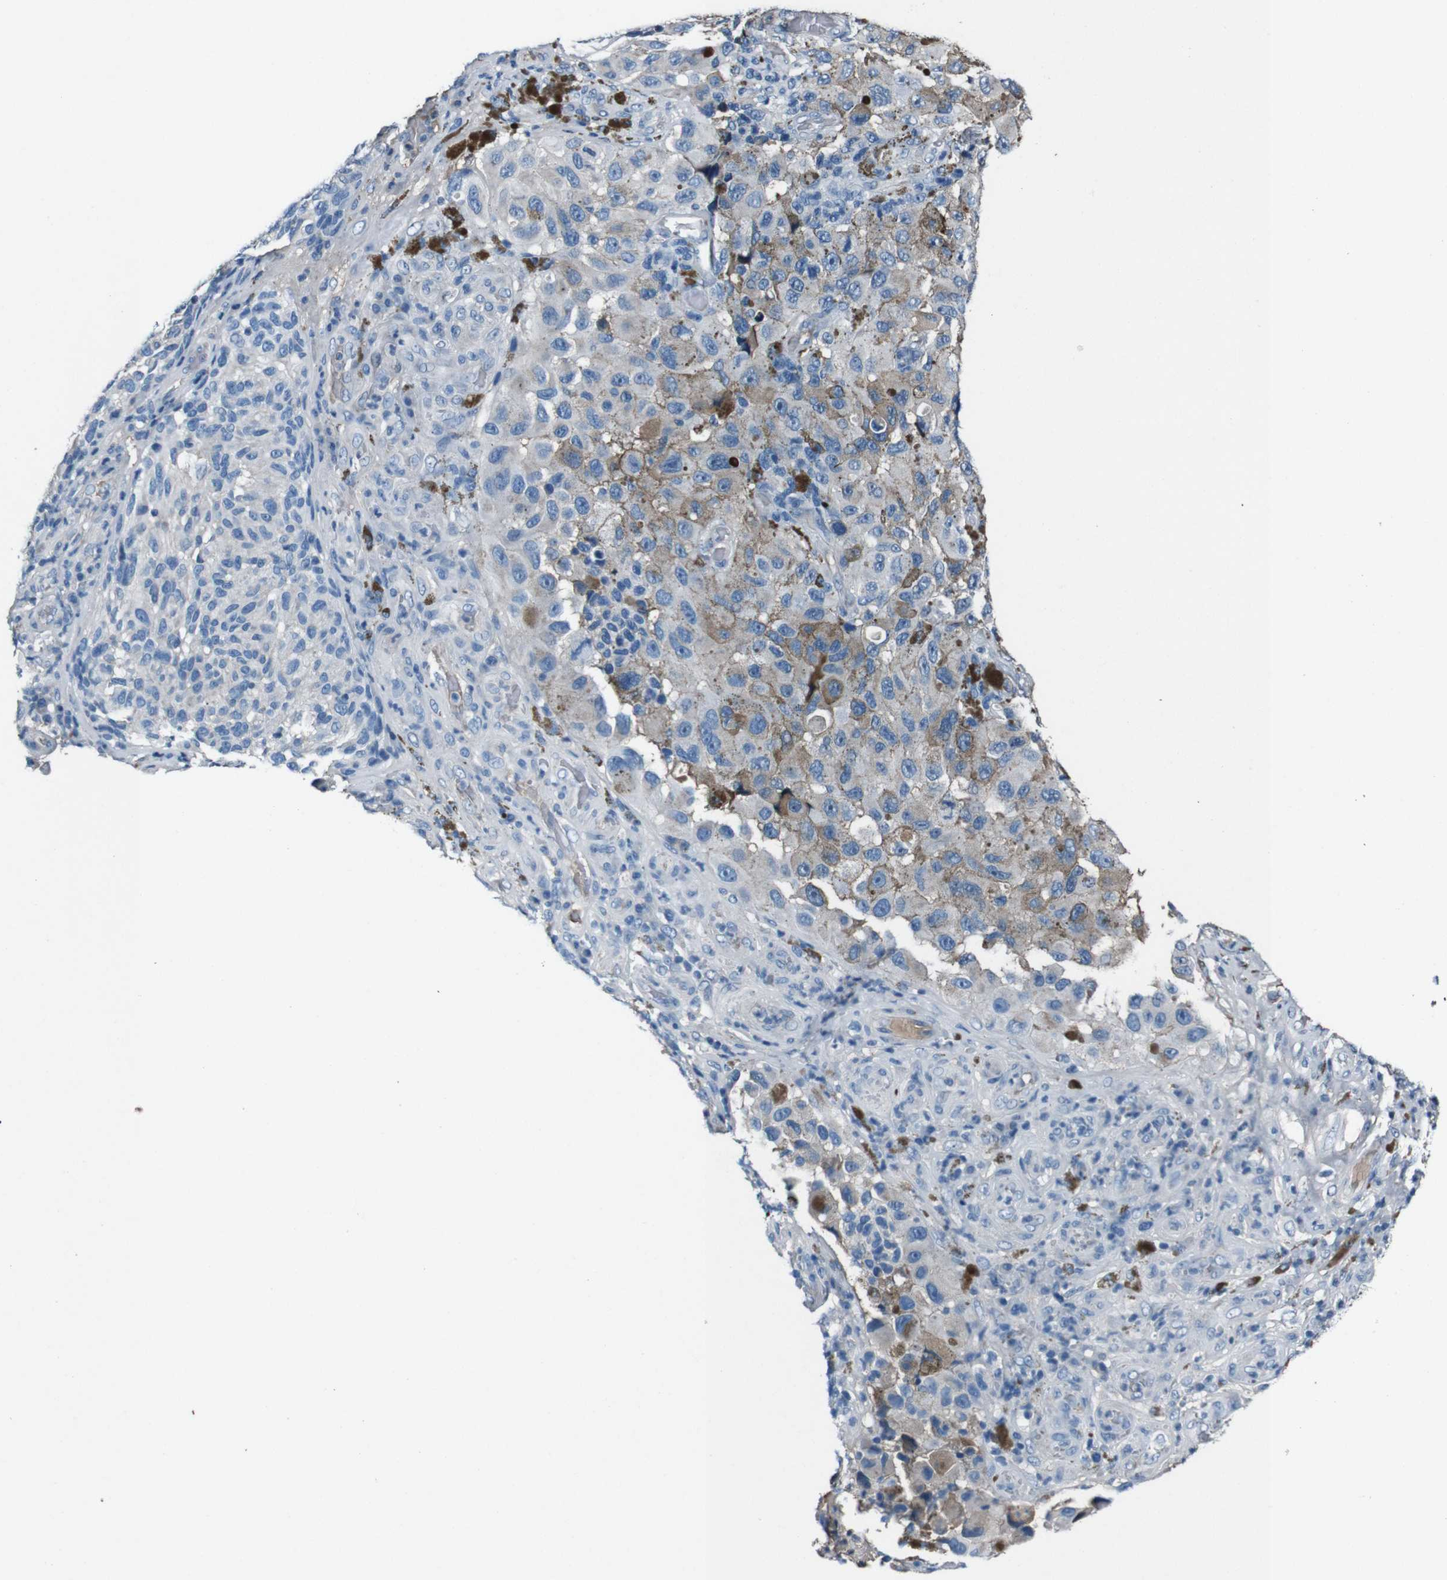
{"staining": {"intensity": "weak", "quantity": "<25%", "location": "cytoplasmic/membranous"}, "tissue": "melanoma", "cell_type": "Tumor cells", "image_type": "cancer", "snomed": [{"axis": "morphology", "description": "Malignant melanoma, NOS"}, {"axis": "topography", "description": "Skin"}], "caption": "Melanoma was stained to show a protein in brown. There is no significant positivity in tumor cells.", "gene": "LEP", "patient": {"sex": "female", "age": 73}}